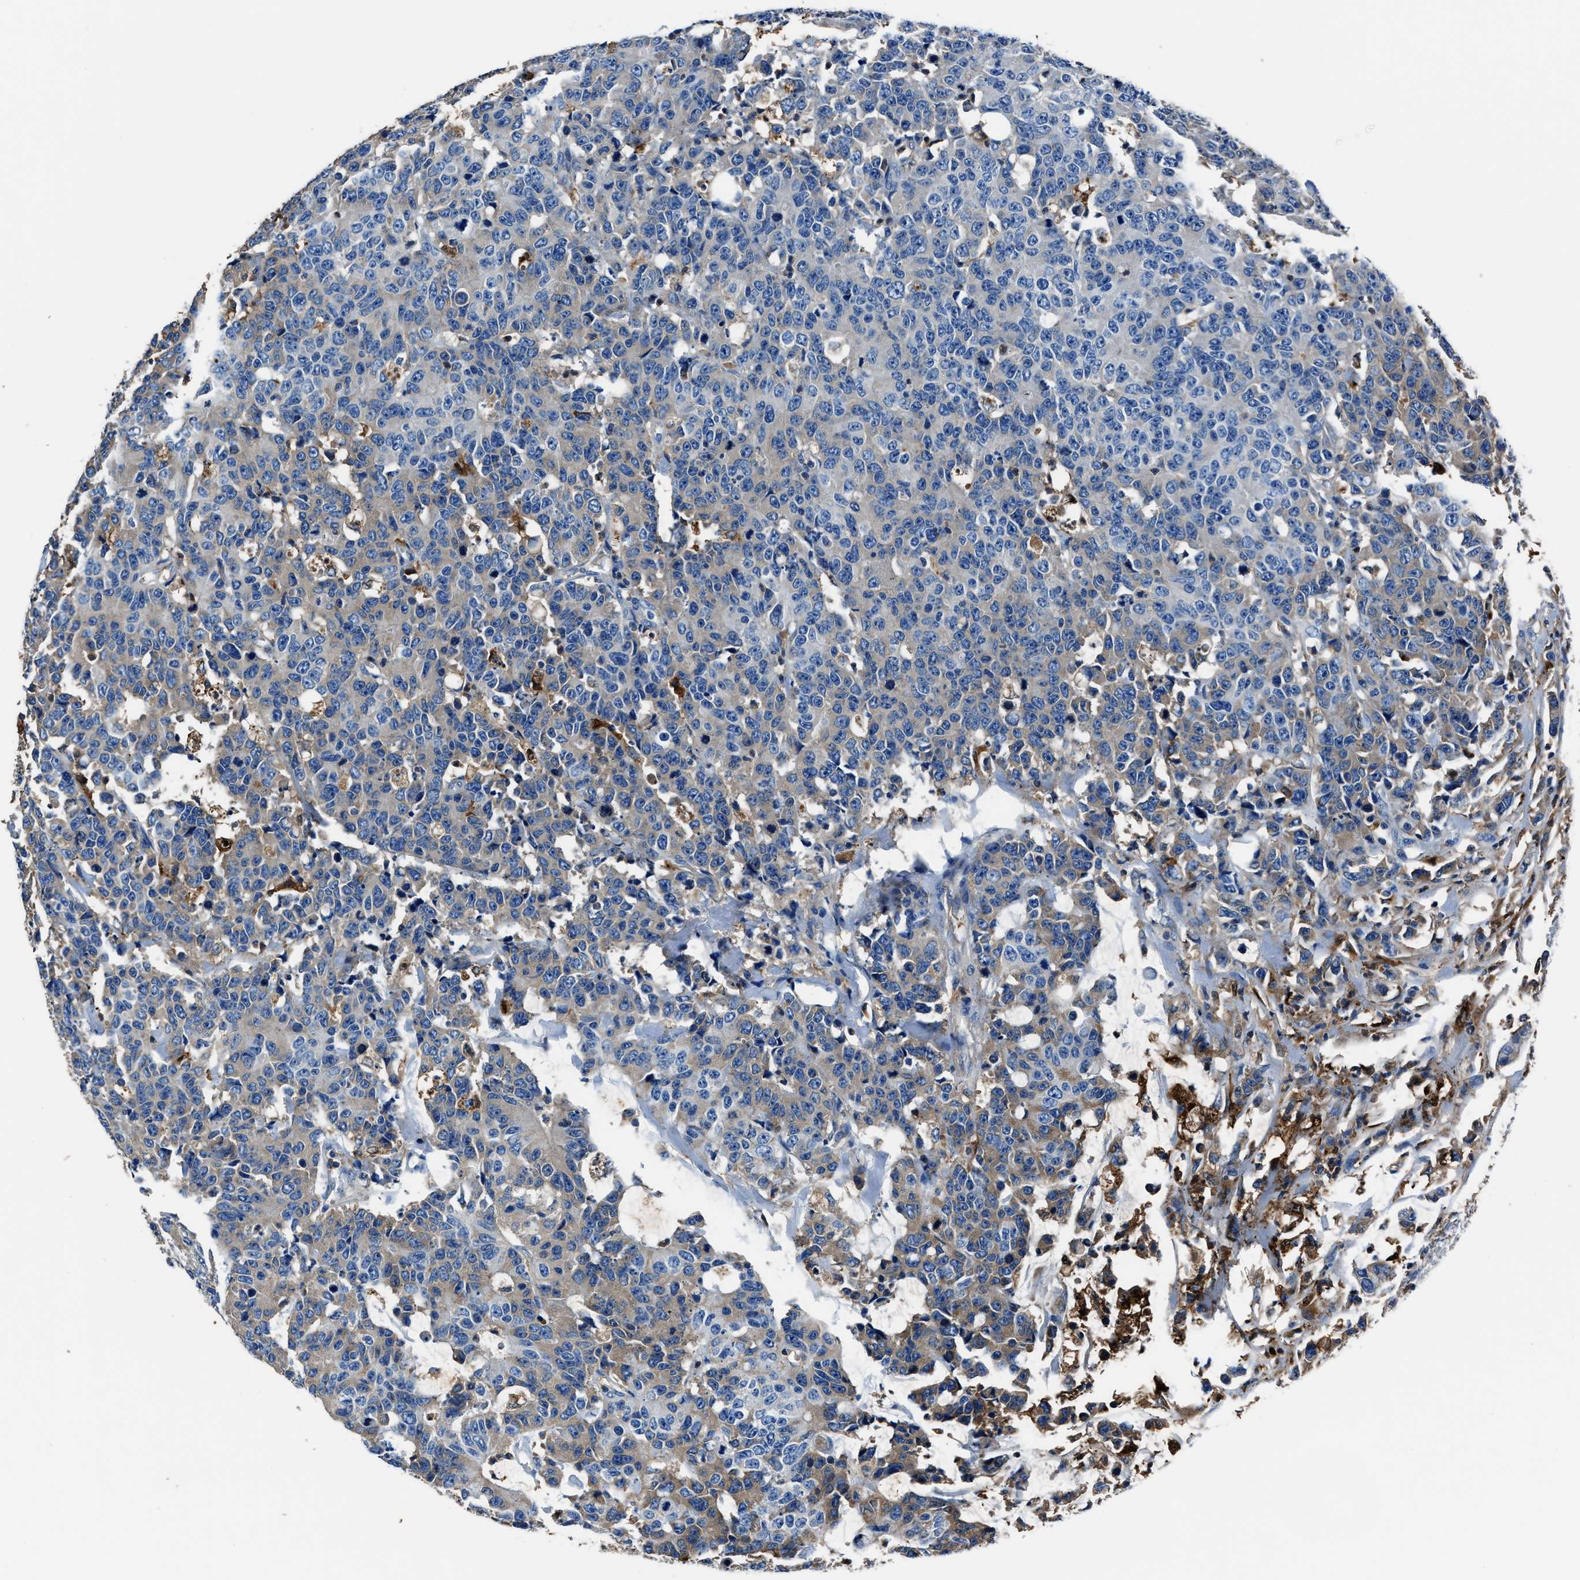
{"staining": {"intensity": "weak", "quantity": "<25%", "location": "cytoplasmic/membranous"}, "tissue": "colorectal cancer", "cell_type": "Tumor cells", "image_type": "cancer", "snomed": [{"axis": "morphology", "description": "Adenocarcinoma, NOS"}, {"axis": "topography", "description": "Colon"}], "caption": "This is an immunohistochemistry histopathology image of adenocarcinoma (colorectal). There is no staining in tumor cells.", "gene": "FTL", "patient": {"sex": "female", "age": 86}}